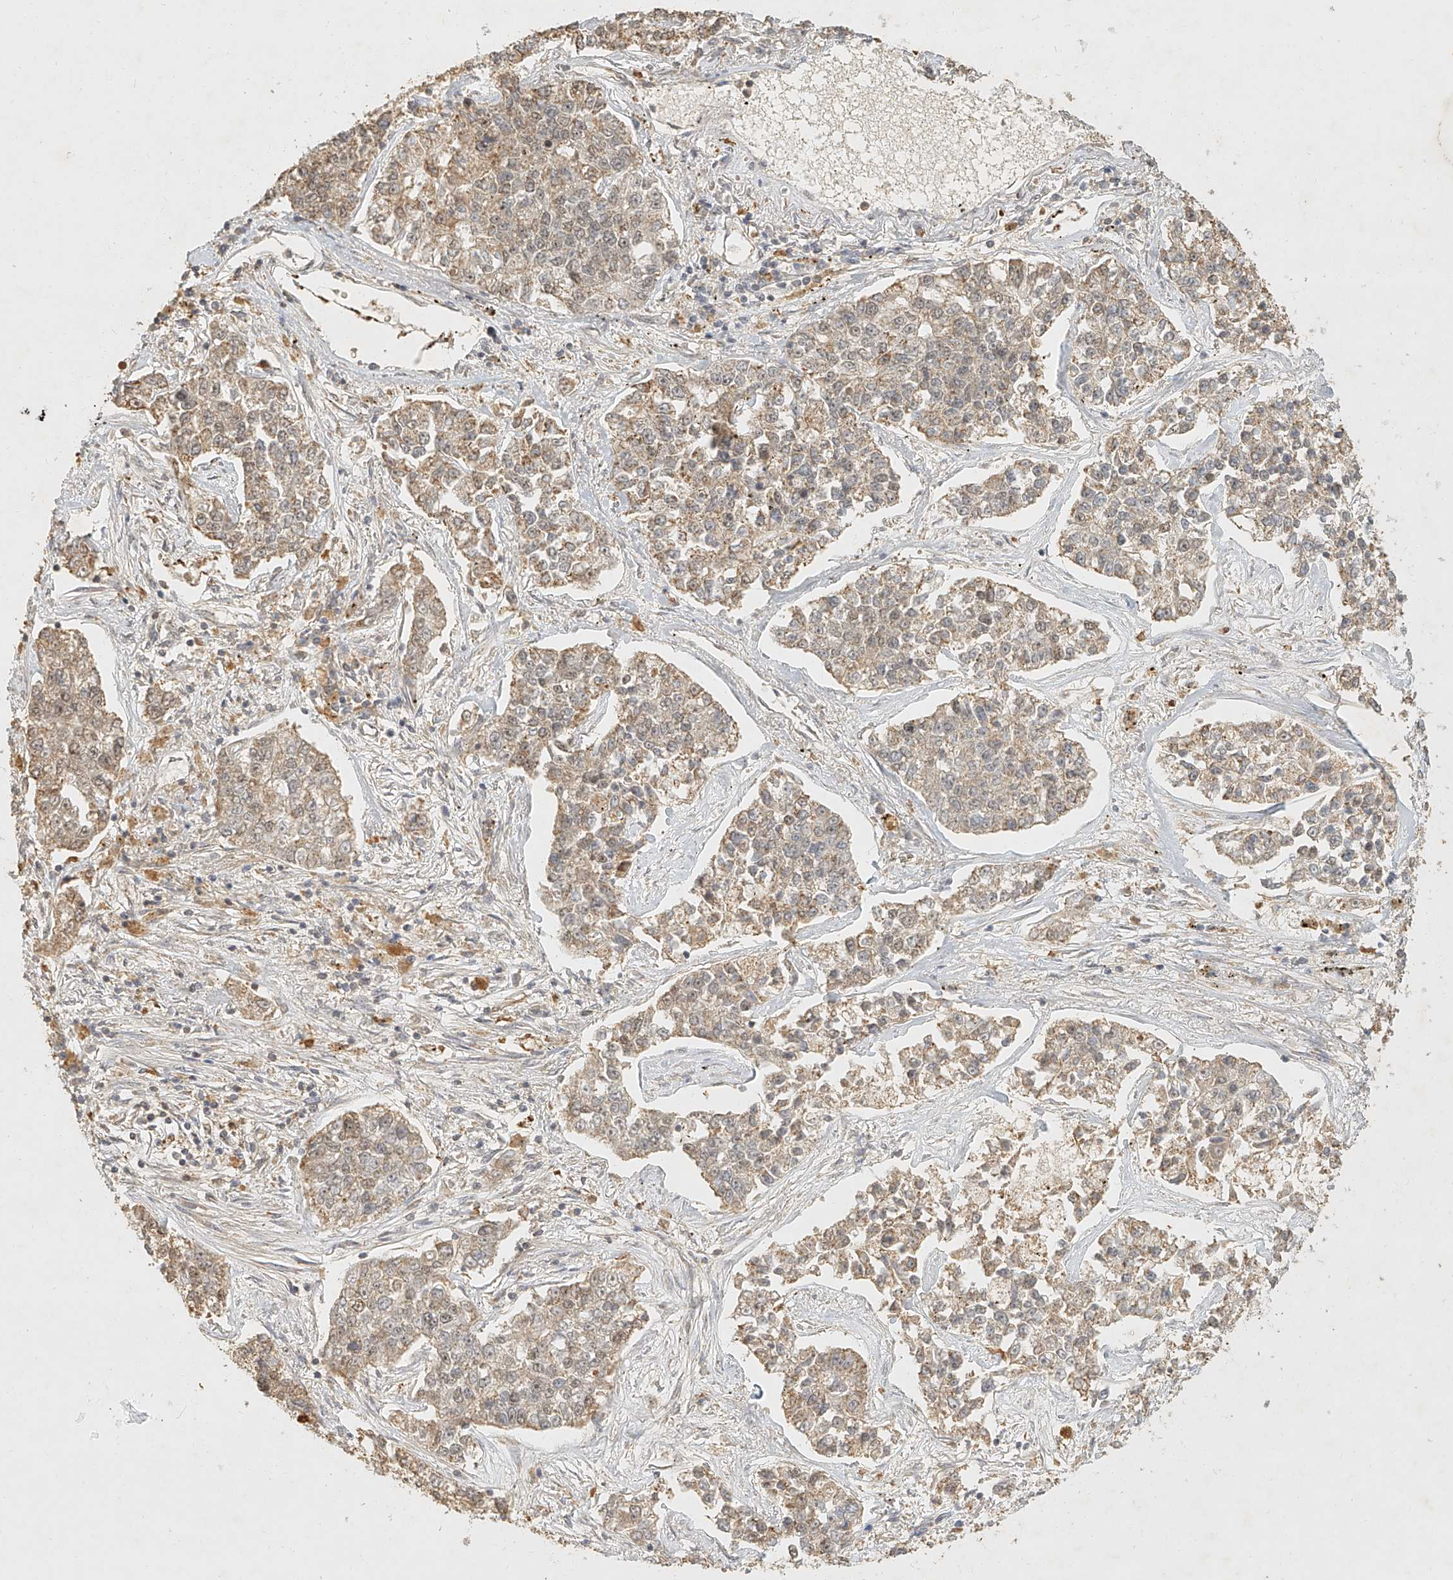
{"staining": {"intensity": "moderate", "quantity": ">75%", "location": "cytoplasmic/membranous"}, "tissue": "lung cancer", "cell_type": "Tumor cells", "image_type": "cancer", "snomed": [{"axis": "morphology", "description": "Adenocarcinoma, NOS"}, {"axis": "topography", "description": "Lung"}], "caption": "The image shows a brown stain indicating the presence of a protein in the cytoplasmic/membranous of tumor cells in lung adenocarcinoma.", "gene": "CXorf58", "patient": {"sex": "male", "age": 49}}